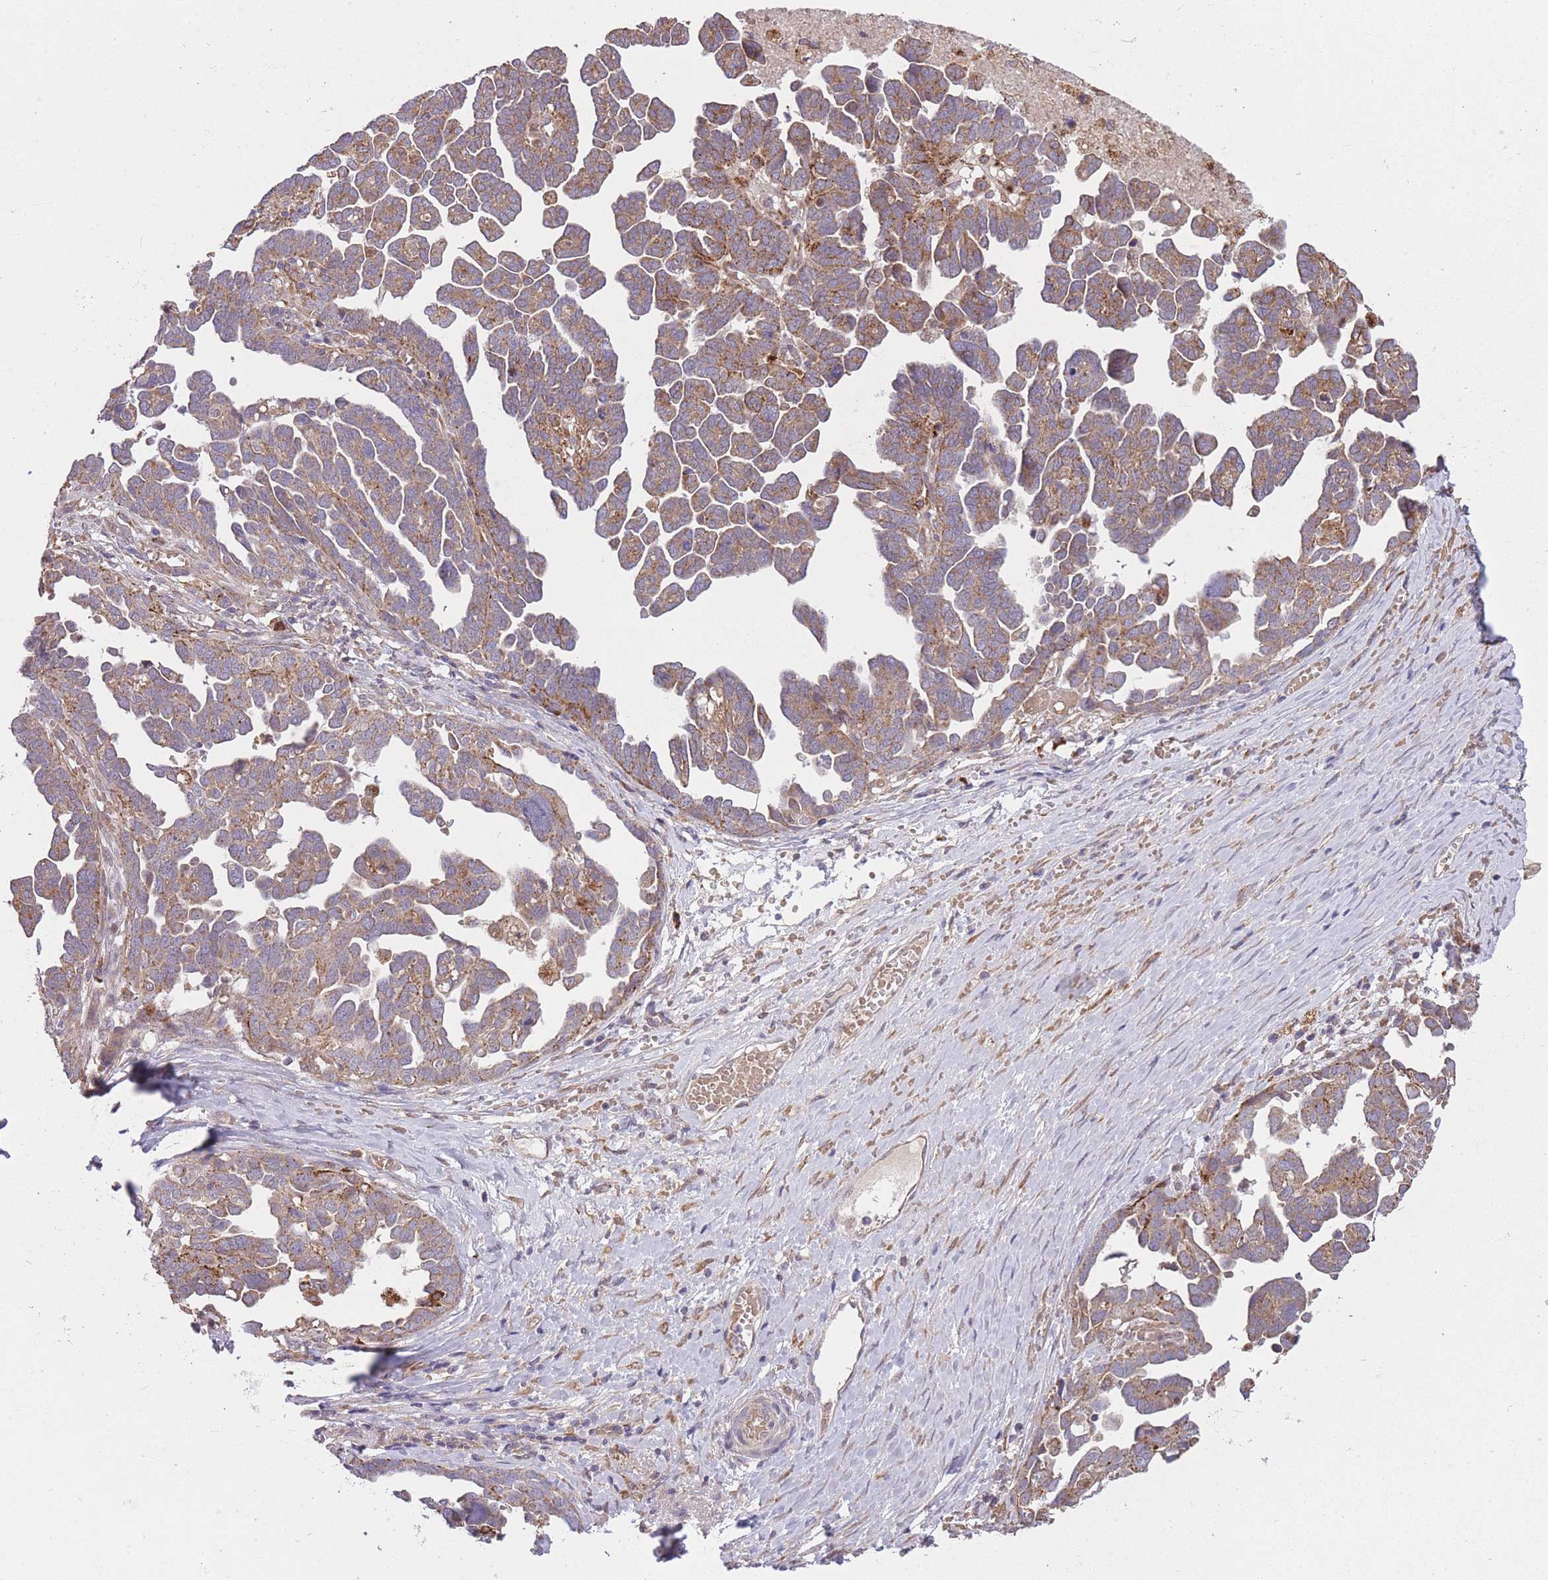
{"staining": {"intensity": "moderate", "quantity": ">75%", "location": "cytoplasmic/membranous"}, "tissue": "ovarian cancer", "cell_type": "Tumor cells", "image_type": "cancer", "snomed": [{"axis": "morphology", "description": "Cystadenocarcinoma, serous, NOS"}, {"axis": "topography", "description": "Ovary"}], "caption": "Protein analysis of ovarian serous cystadenocarcinoma tissue demonstrates moderate cytoplasmic/membranous staining in about >75% of tumor cells.", "gene": "POLR3F", "patient": {"sex": "female", "age": 54}}